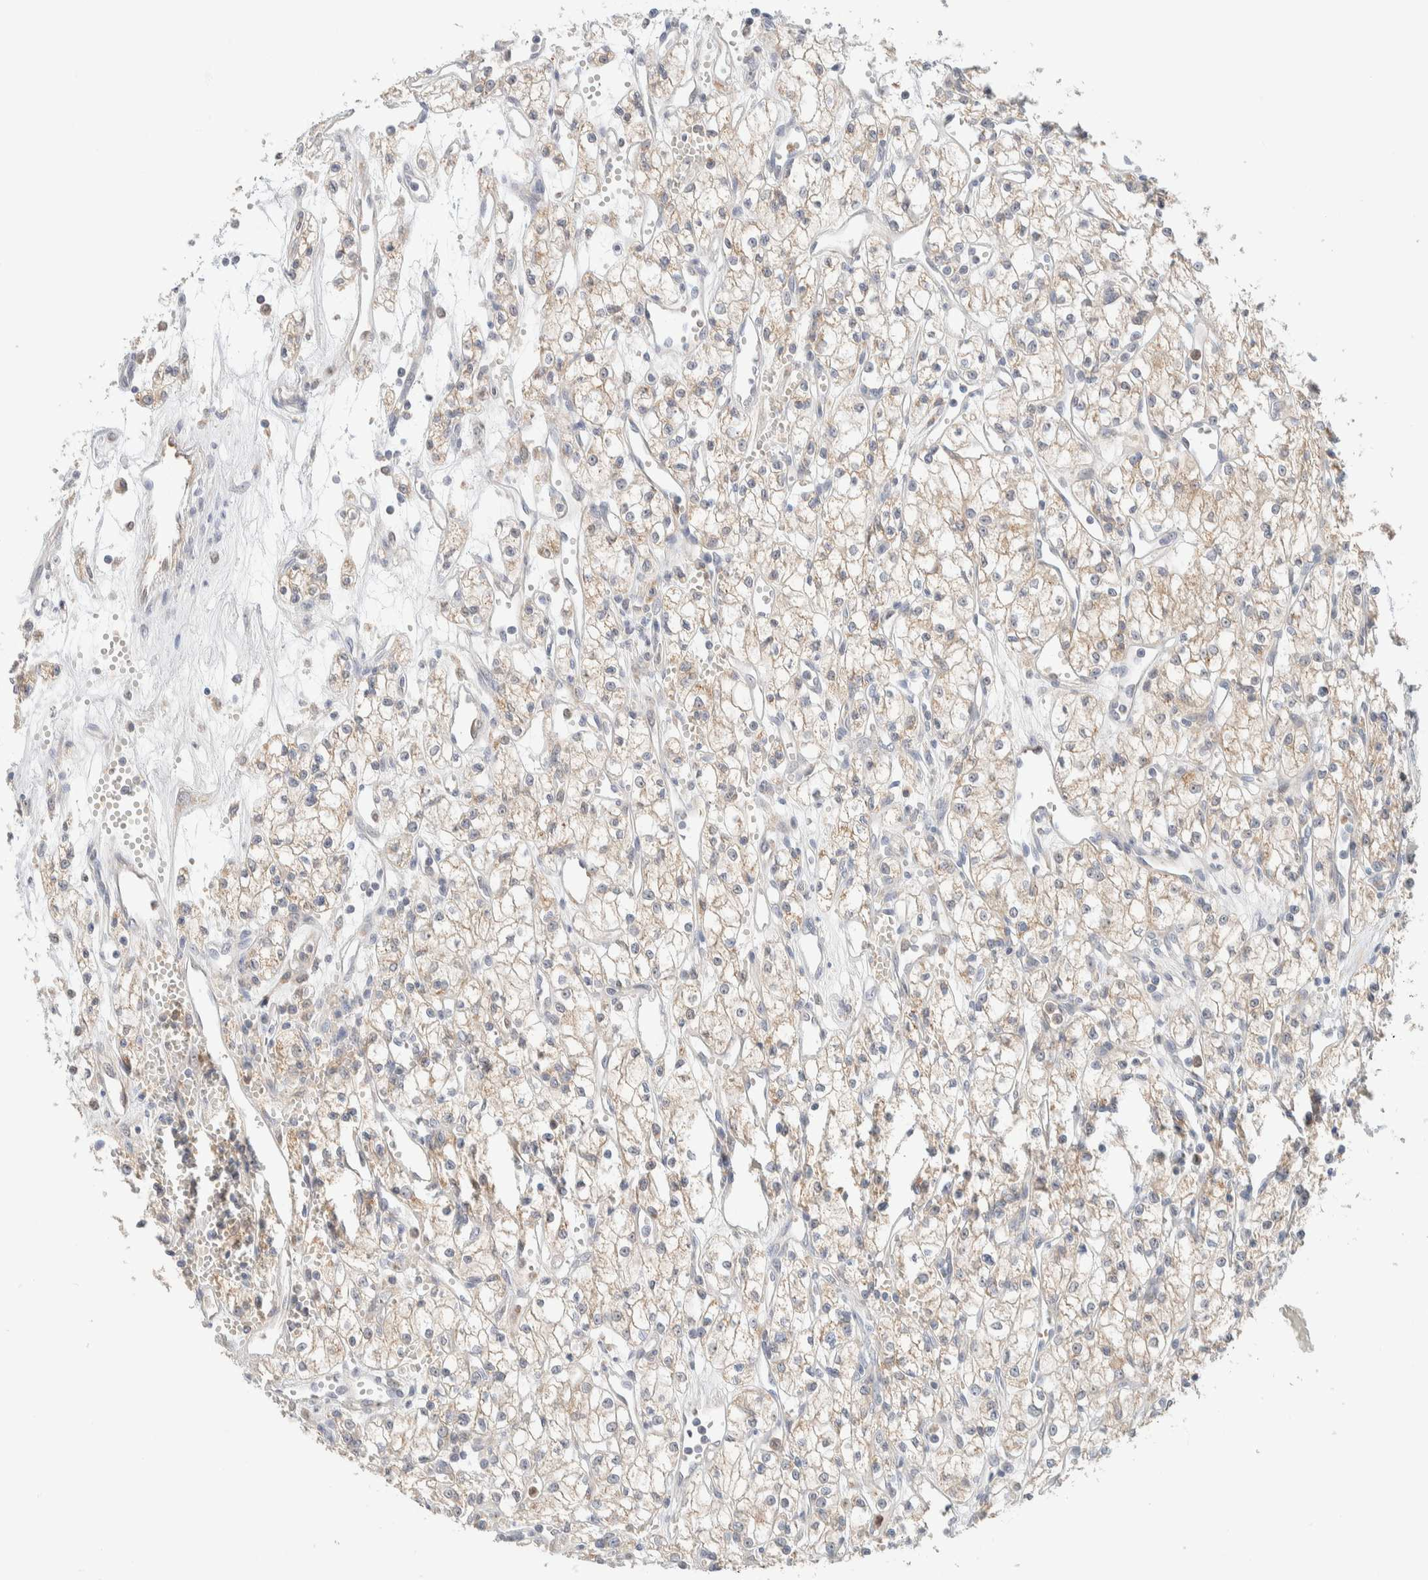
{"staining": {"intensity": "weak", "quantity": ">75%", "location": "cytoplasmic/membranous"}, "tissue": "renal cancer", "cell_type": "Tumor cells", "image_type": "cancer", "snomed": [{"axis": "morphology", "description": "Adenocarcinoma, NOS"}, {"axis": "topography", "description": "Kidney"}], "caption": "The immunohistochemical stain labels weak cytoplasmic/membranous expression in tumor cells of renal cancer (adenocarcinoma) tissue.", "gene": "HDHD3", "patient": {"sex": "male", "age": 59}}